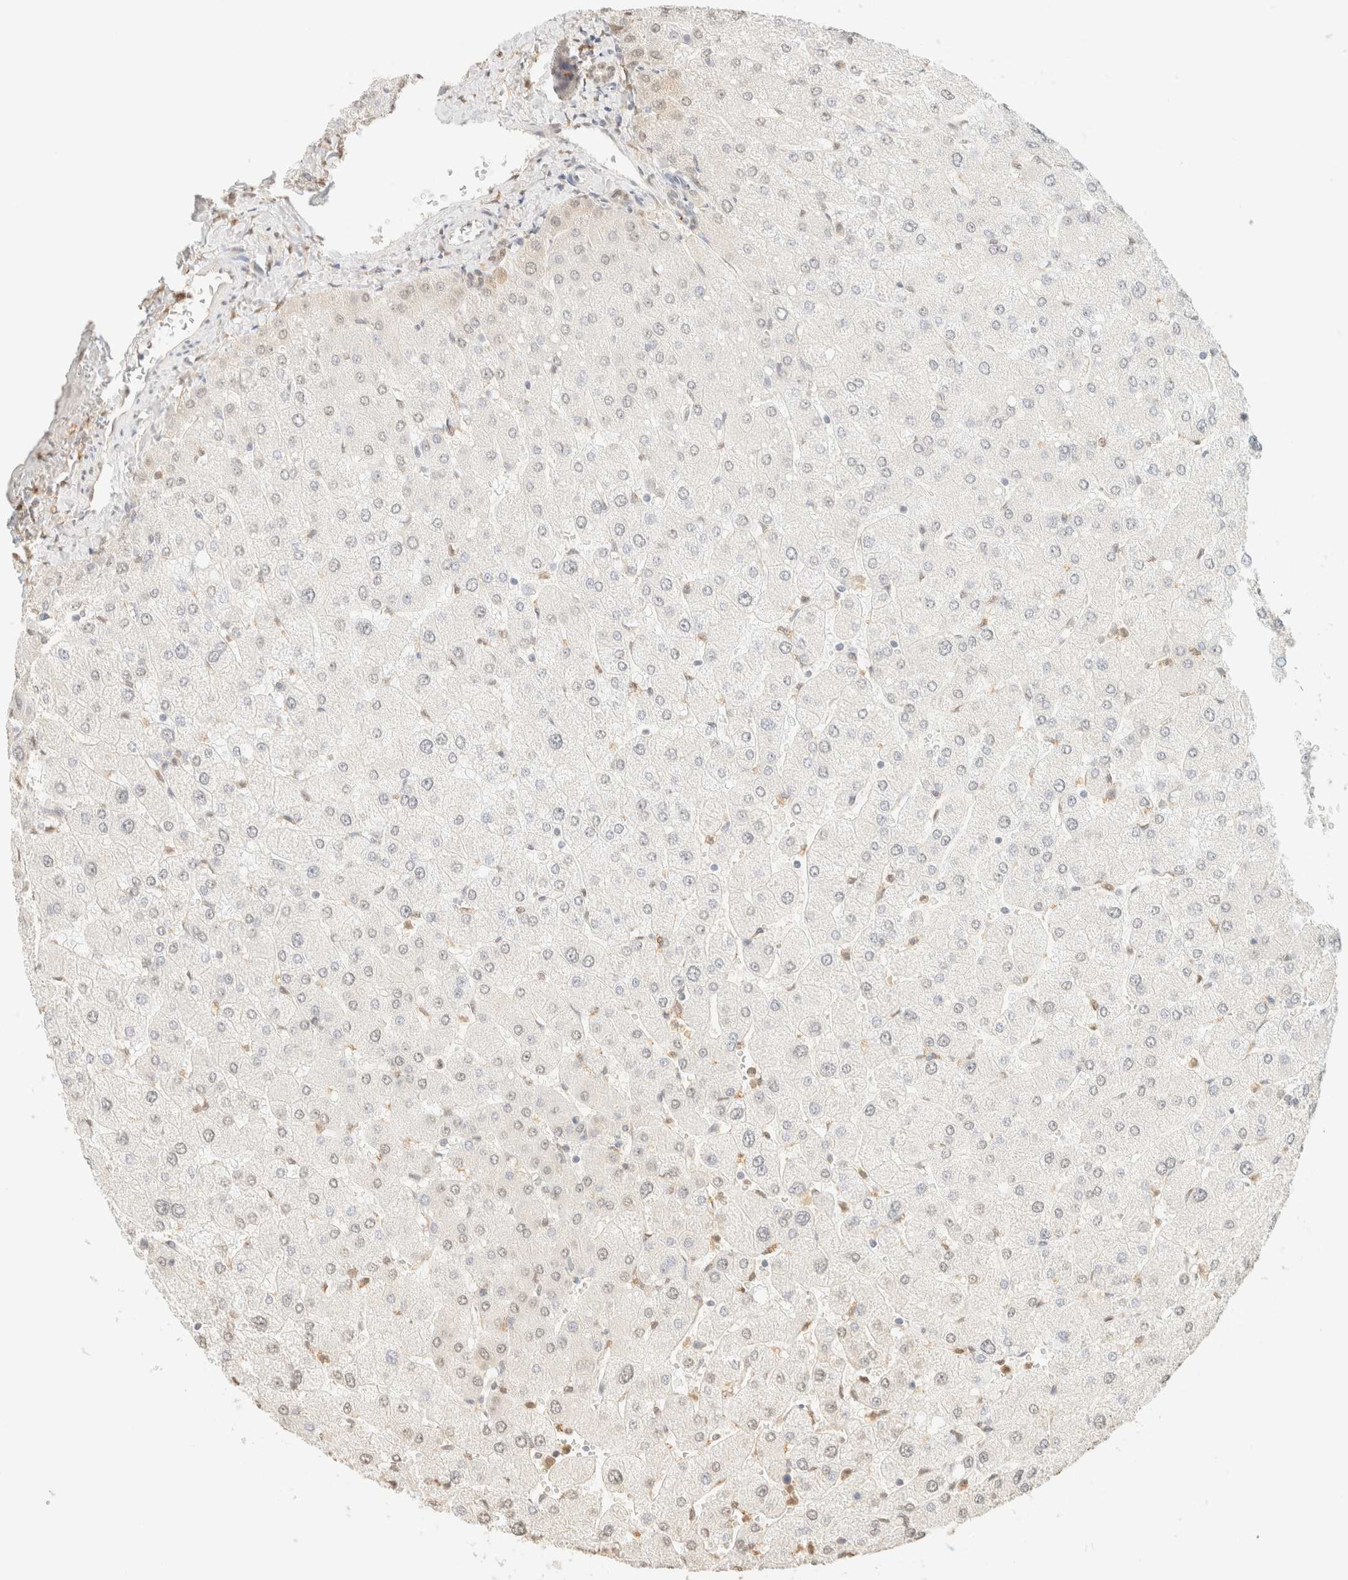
{"staining": {"intensity": "weak", "quantity": "25%-75%", "location": "nuclear"}, "tissue": "liver", "cell_type": "Cholangiocytes", "image_type": "normal", "snomed": [{"axis": "morphology", "description": "Normal tissue, NOS"}, {"axis": "topography", "description": "Liver"}], "caption": "Cholangiocytes show weak nuclear positivity in about 25%-75% of cells in normal liver.", "gene": "S100A13", "patient": {"sex": "male", "age": 55}}